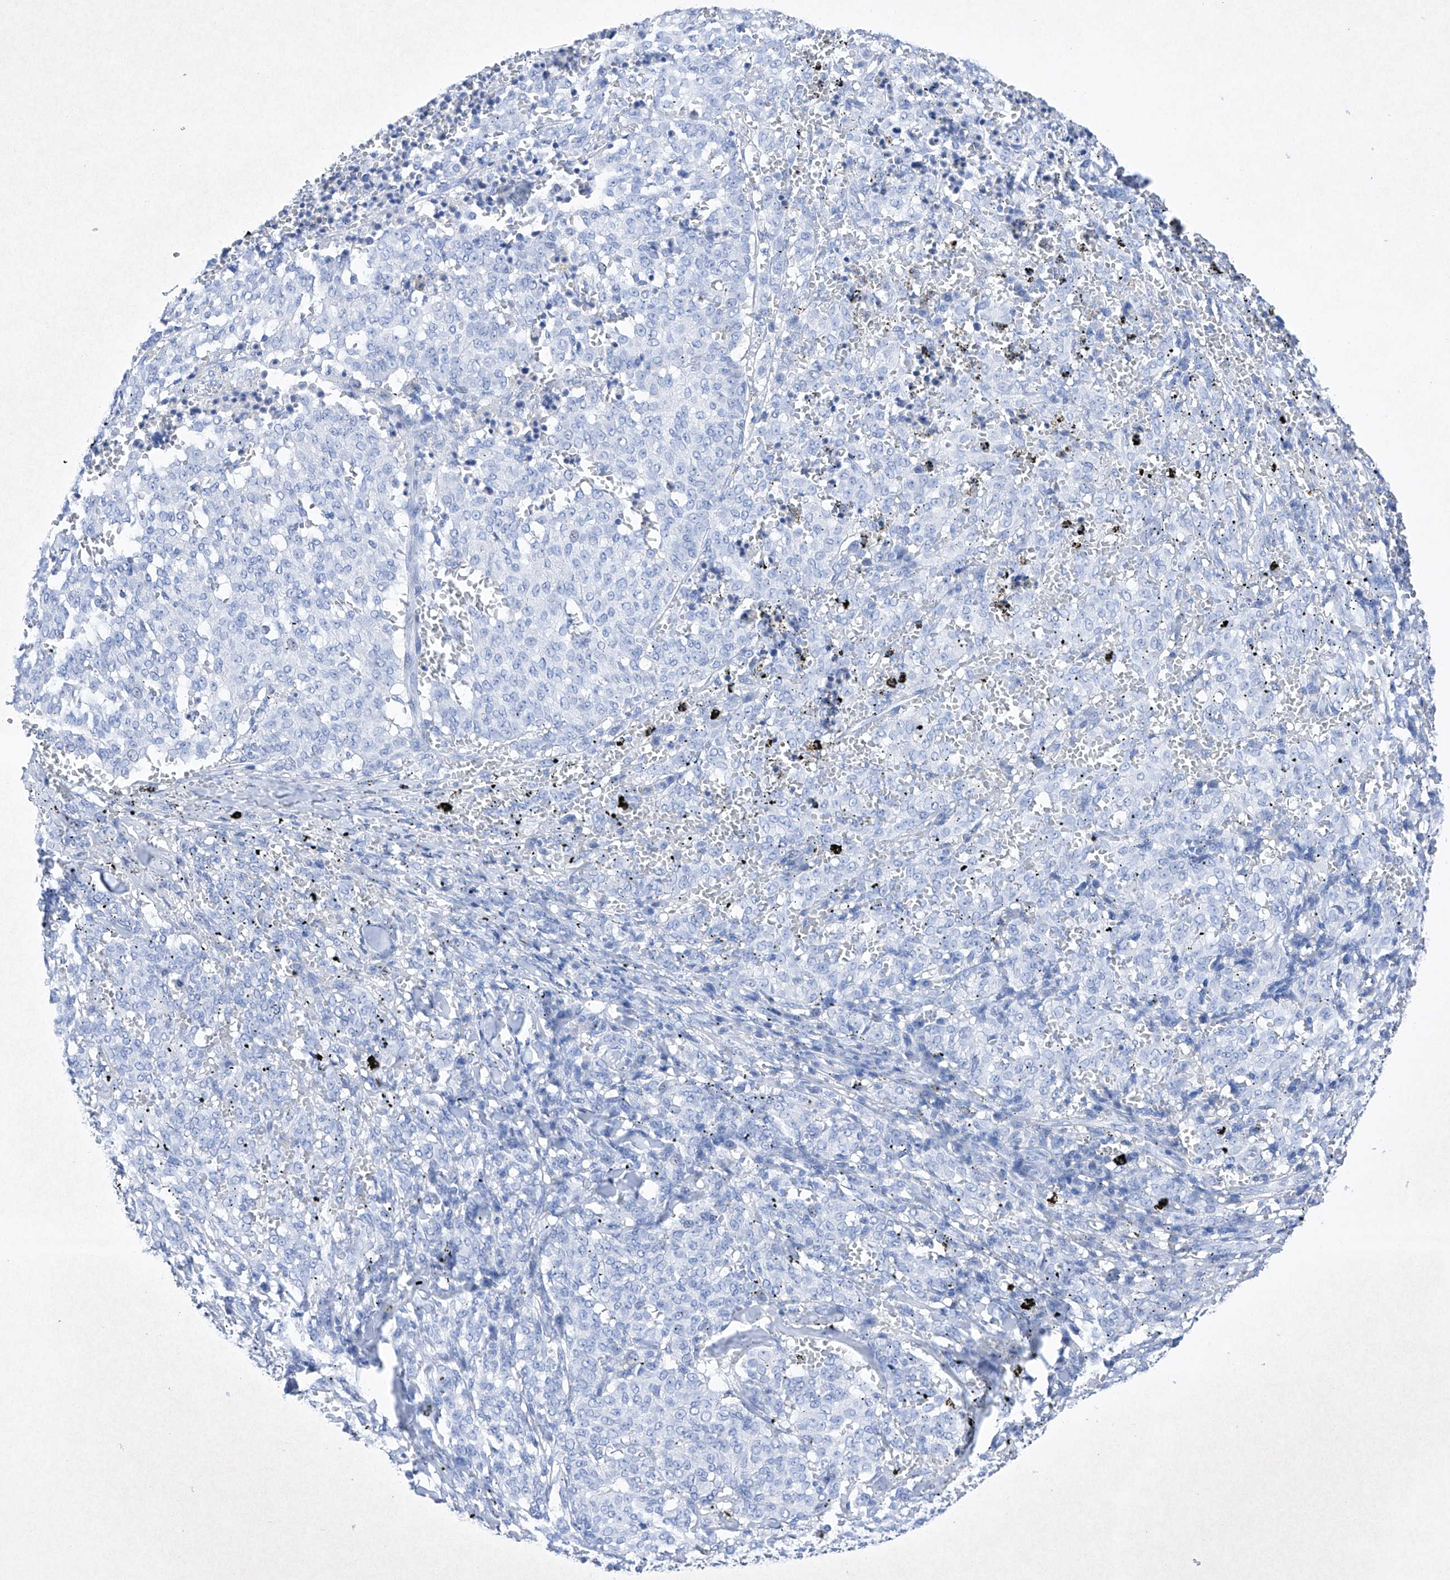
{"staining": {"intensity": "negative", "quantity": "none", "location": "none"}, "tissue": "melanoma", "cell_type": "Tumor cells", "image_type": "cancer", "snomed": [{"axis": "morphology", "description": "Malignant melanoma, NOS"}, {"axis": "topography", "description": "Skin"}], "caption": "DAB immunohistochemical staining of melanoma shows no significant expression in tumor cells. Brightfield microscopy of IHC stained with DAB (brown) and hematoxylin (blue), captured at high magnification.", "gene": "BARX2", "patient": {"sex": "female", "age": 72}}